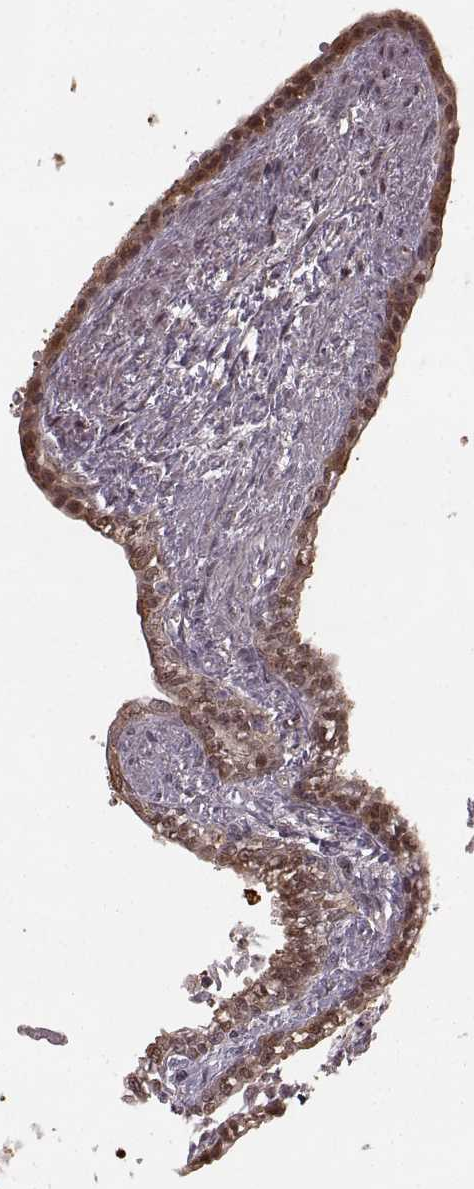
{"staining": {"intensity": "moderate", "quantity": ">75%", "location": "cytoplasmic/membranous,nuclear"}, "tissue": "seminal vesicle", "cell_type": "Glandular cells", "image_type": "normal", "snomed": [{"axis": "morphology", "description": "Normal tissue, NOS"}, {"axis": "morphology", "description": "Urothelial carcinoma, NOS"}, {"axis": "topography", "description": "Urinary bladder"}, {"axis": "topography", "description": "Seminal veicle"}], "caption": "Benign seminal vesicle exhibits moderate cytoplasmic/membranous,nuclear expression in approximately >75% of glandular cells, visualized by immunohistochemistry.", "gene": "GSS", "patient": {"sex": "male", "age": 76}}